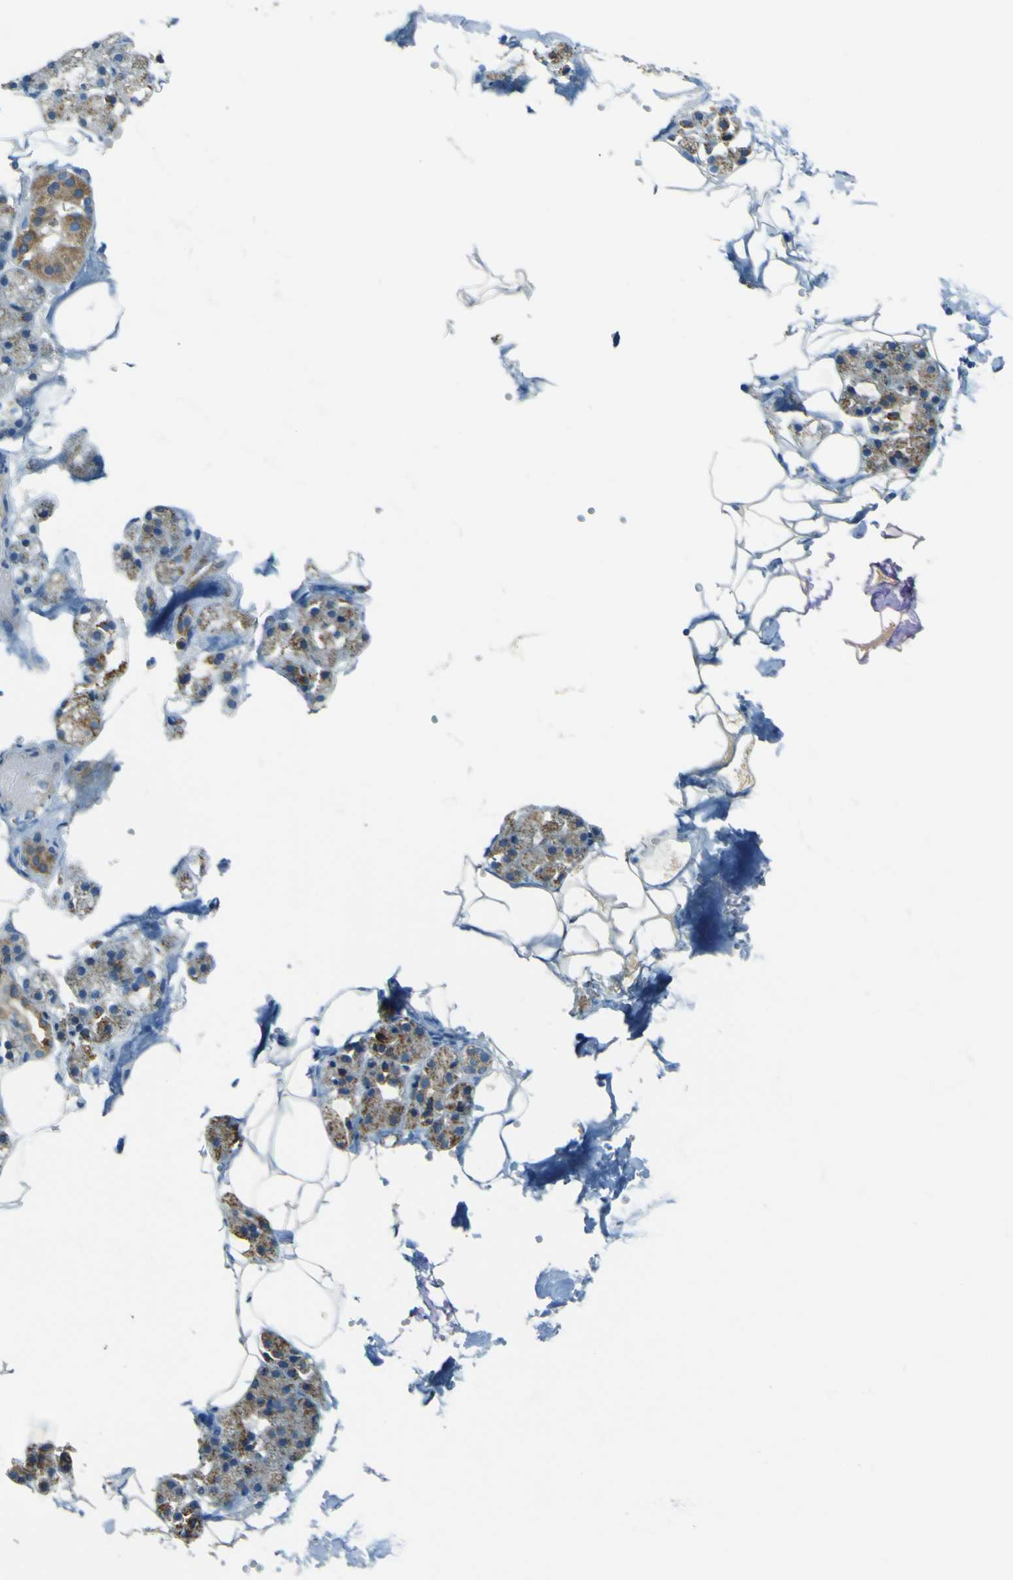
{"staining": {"intensity": "moderate", "quantity": ">75%", "location": "cytoplasmic/membranous"}, "tissue": "salivary gland", "cell_type": "Glandular cells", "image_type": "normal", "snomed": [{"axis": "morphology", "description": "Normal tissue, NOS"}, {"axis": "topography", "description": "Salivary gland"}], "caption": "DAB immunohistochemical staining of normal human salivary gland demonstrates moderate cytoplasmic/membranous protein staining in about >75% of glandular cells.", "gene": "FKTN", "patient": {"sex": "male", "age": 62}}